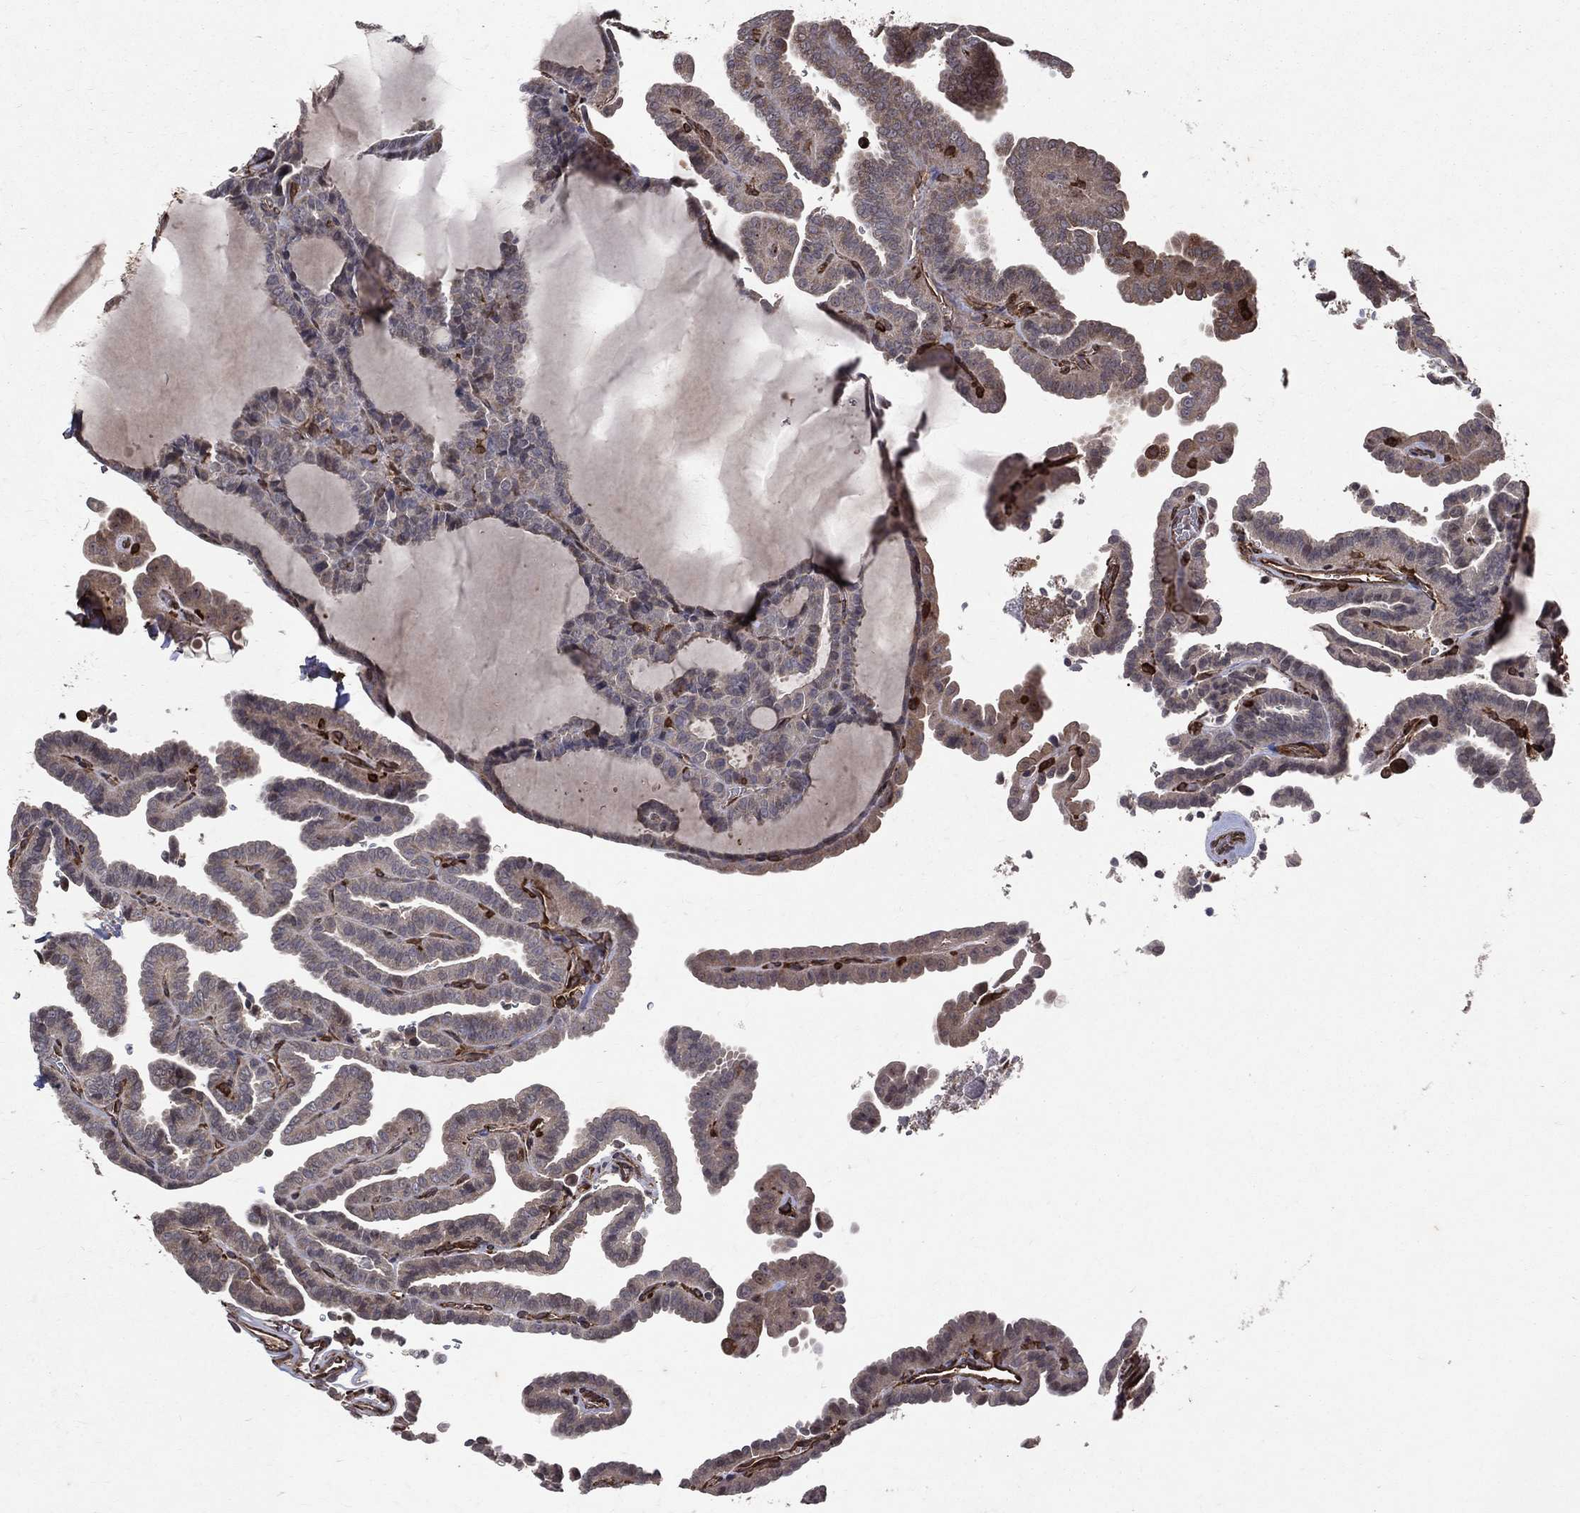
{"staining": {"intensity": "weak", "quantity": "<25%", "location": "cytoplasmic/membranous"}, "tissue": "thyroid cancer", "cell_type": "Tumor cells", "image_type": "cancer", "snomed": [{"axis": "morphology", "description": "Papillary adenocarcinoma, NOS"}, {"axis": "topography", "description": "Thyroid gland"}], "caption": "This is a micrograph of immunohistochemistry (IHC) staining of thyroid papillary adenocarcinoma, which shows no staining in tumor cells.", "gene": "DPYSL2", "patient": {"sex": "female", "age": 39}}